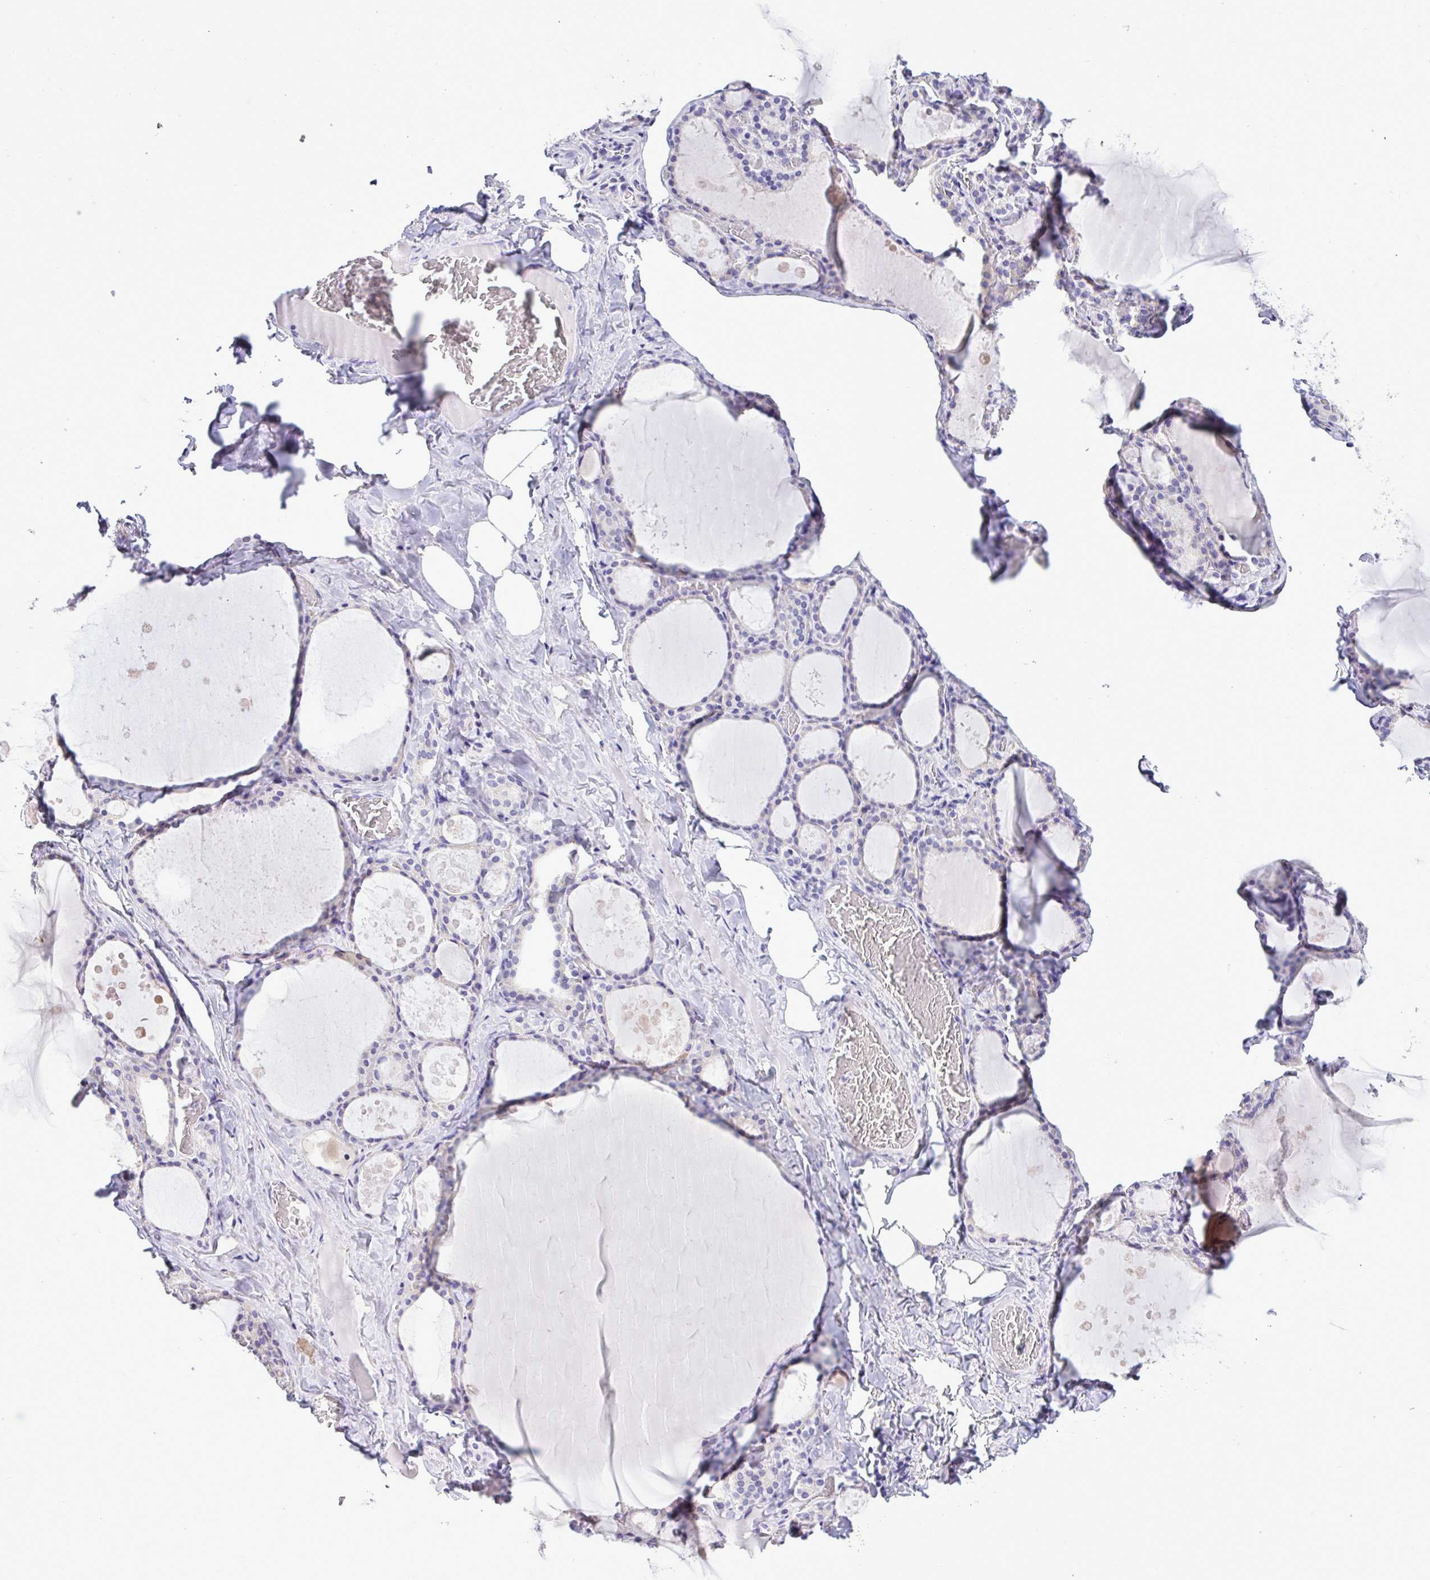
{"staining": {"intensity": "negative", "quantity": "none", "location": "none"}, "tissue": "thyroid gland", "cell_type": "Glandular cells", "image_type": "normal", "snomed": [{"axis": "morphology", "description": "Normal tissue, NOS"}, {"axis": "topography", "description": "Thyroid gland"}], "caption": "Thyroid gland stained for a protein using IHC shows no positivity glandular cells.", "gene": "ST8SIA2", "patient": {"sex": "male", "age": 56}}